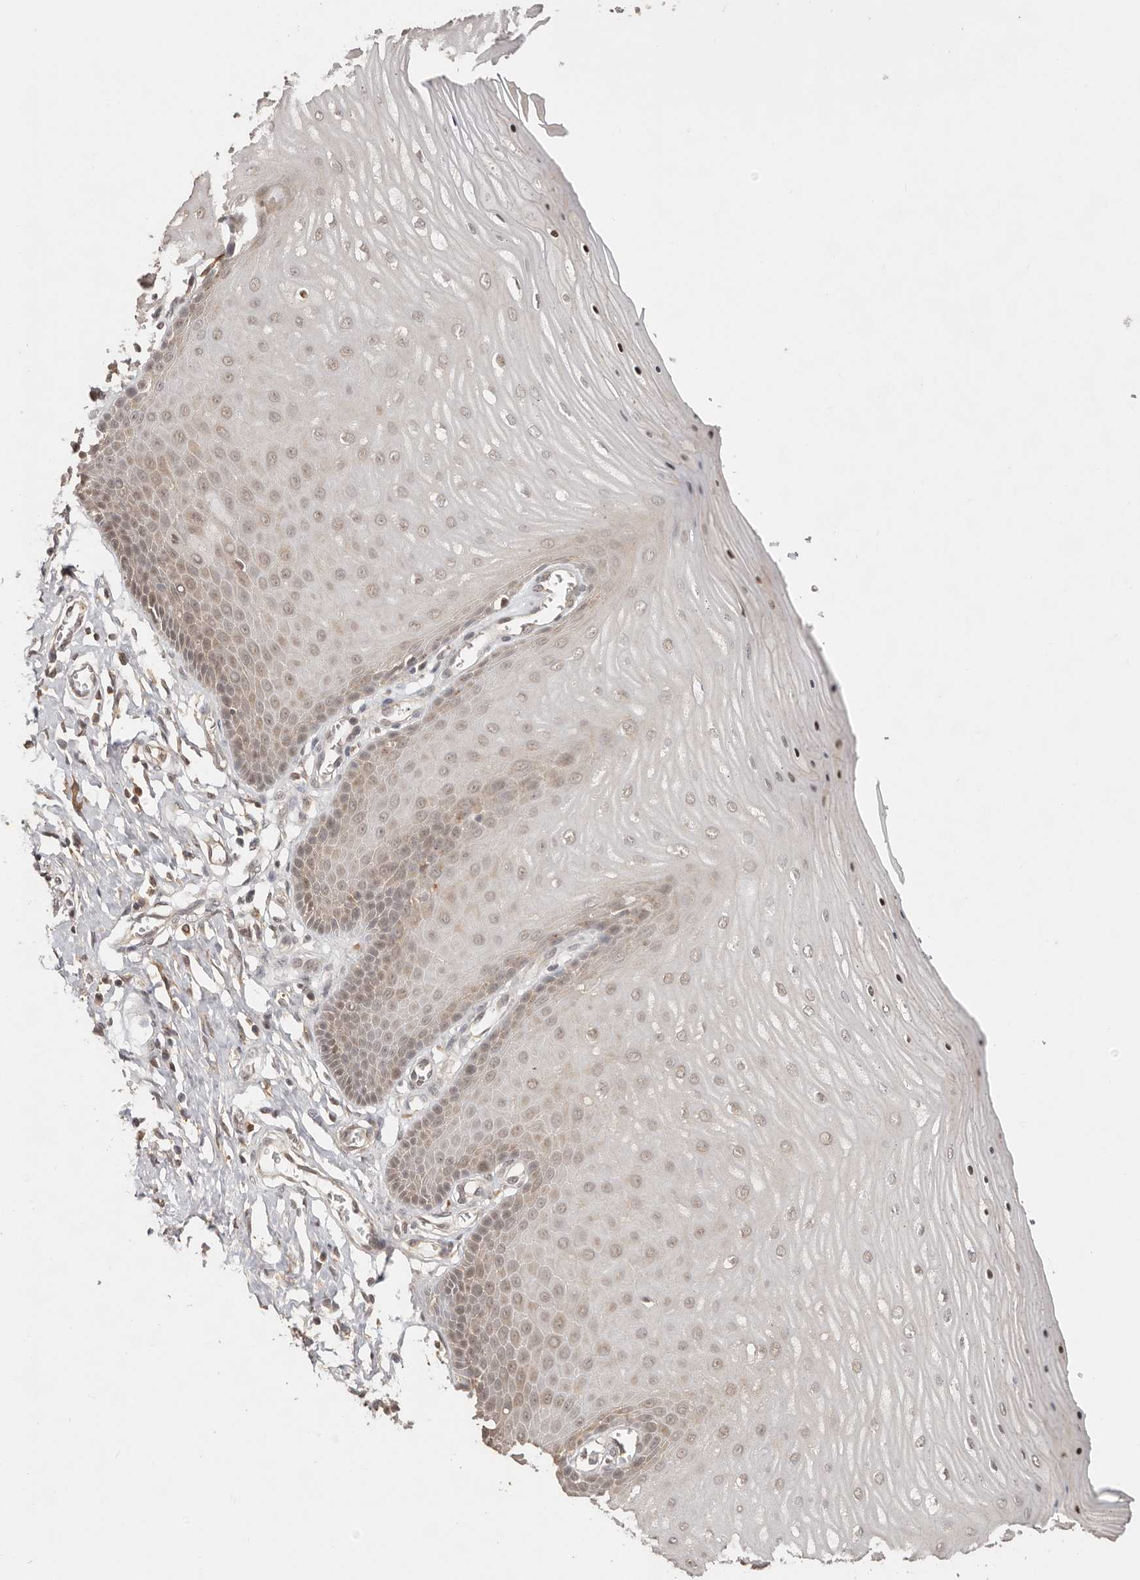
{"staining": {"intensity": "moderate", "quantity": ">75%", "location": "nuclear"}, "tissue": "cervix", "cell_type": "Glandular cells", "image_type": "normal", "snomed": [{"axis": "morphology", "description": "Normal tissue, NOS"}, {"axis": "topography", "description": "Cervix"}], "caption": "DAB immunohistochemical staining of unremarkable human cervix displays moderate nuclear protein positivity in approximately >75% of glandular cells. The protein is stained brown, and the nuclei are stained in blue (DAB IHC with brightfield microscopy, high magnification).", "gene": "PSMA5", "patient": {"sex": "female", "age": 55}}